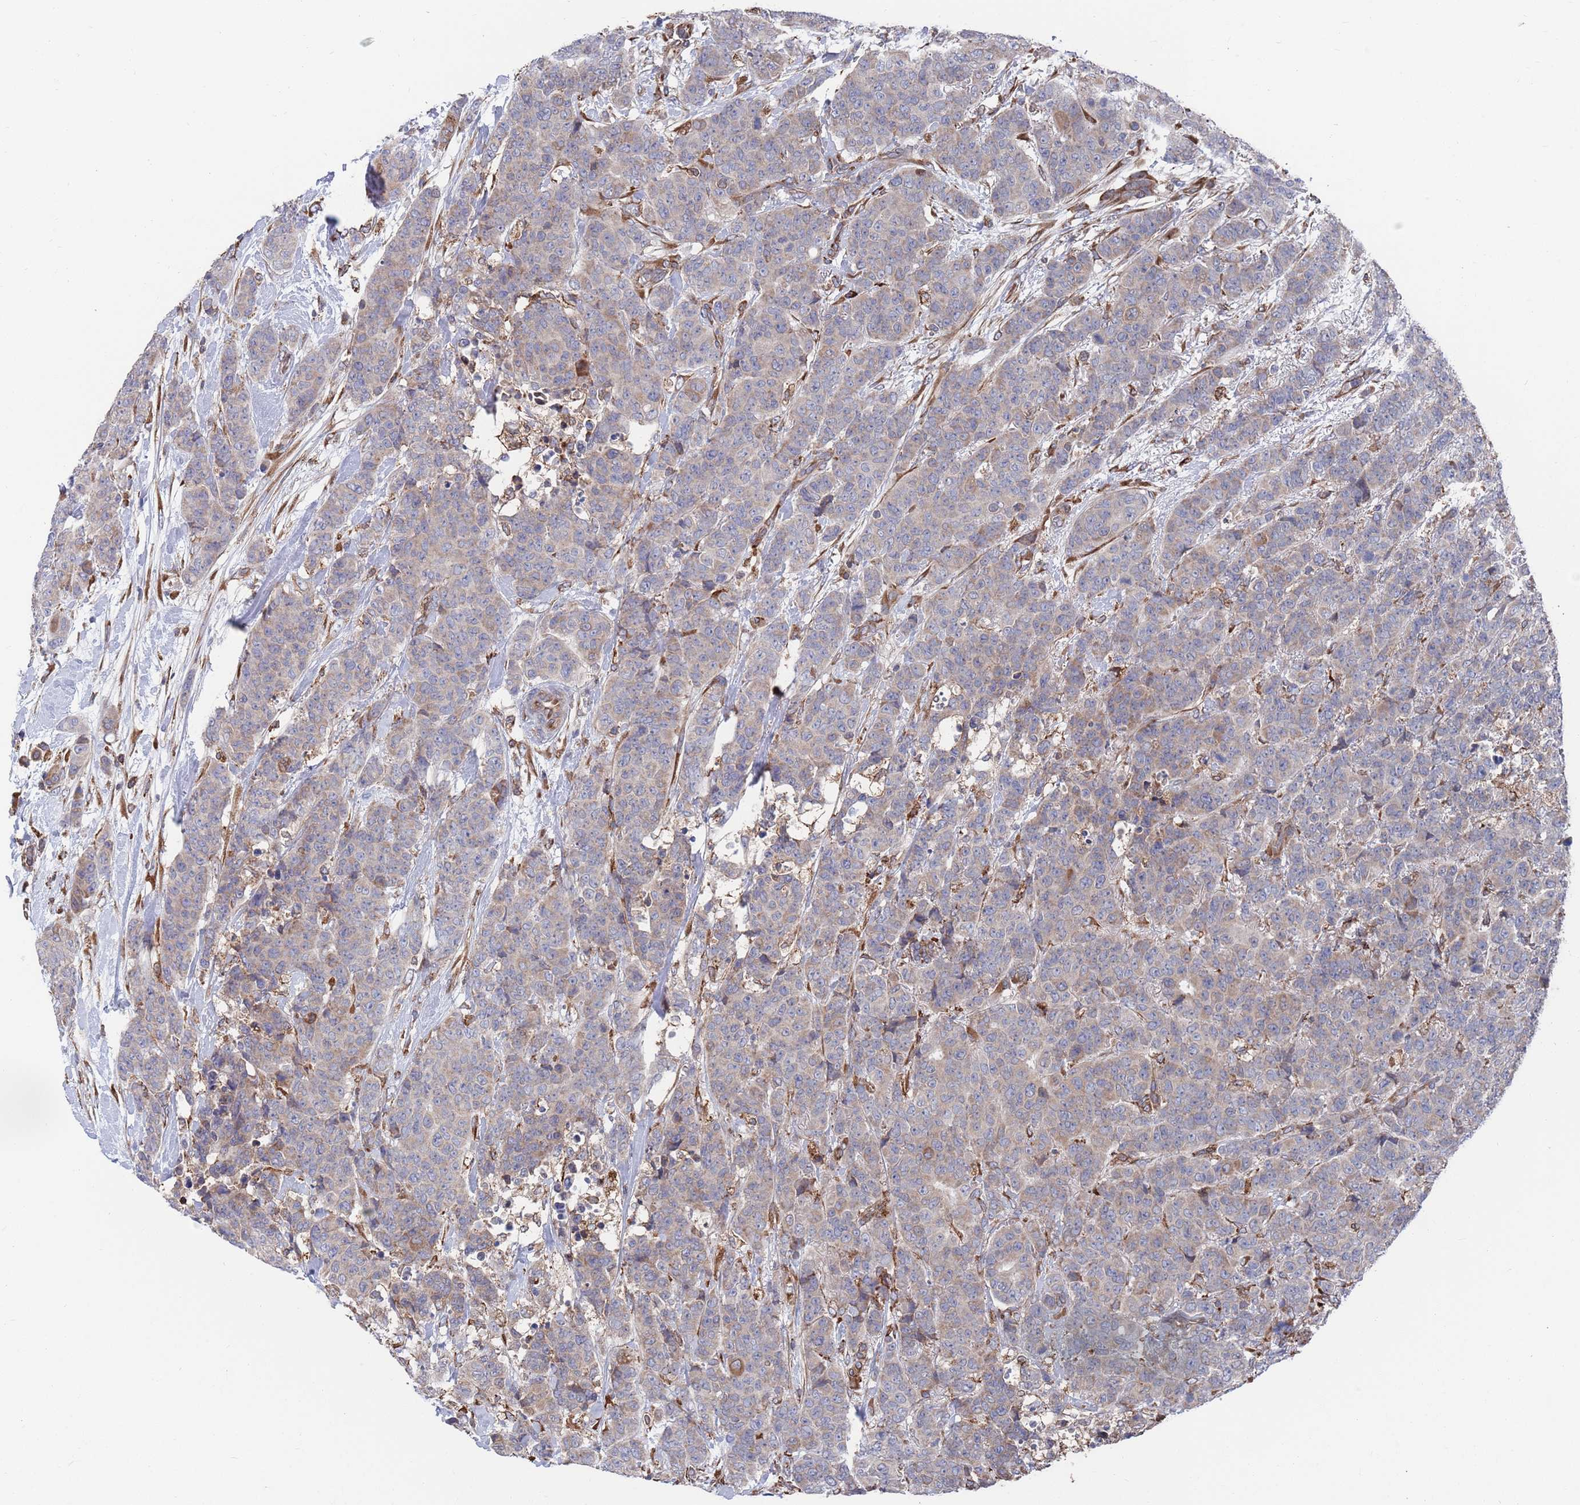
{"staining": {"intensity": "weak", "quantity": "<25%", "location": "cytoplasmic/membranous"}, "tissue": "breast cancer", "cell_type": "Tumor cells", "image_type": "cancer", "snomed": [{"axis": "morphology", "description": "Duct carcinoma"}, {"axis": "topography", "description": "Breast"}], "caption": "Tumor cells are negative for protein expression in human breast infiltrating ductal carcinoma. The staining was performed using DAB to visualize the protein expression in brown, while the nuclei were stained in blue with hematoxylin (Magnification: 20x).", "gene": "GID8", "patient": {"sex": "female", "age": 40}}